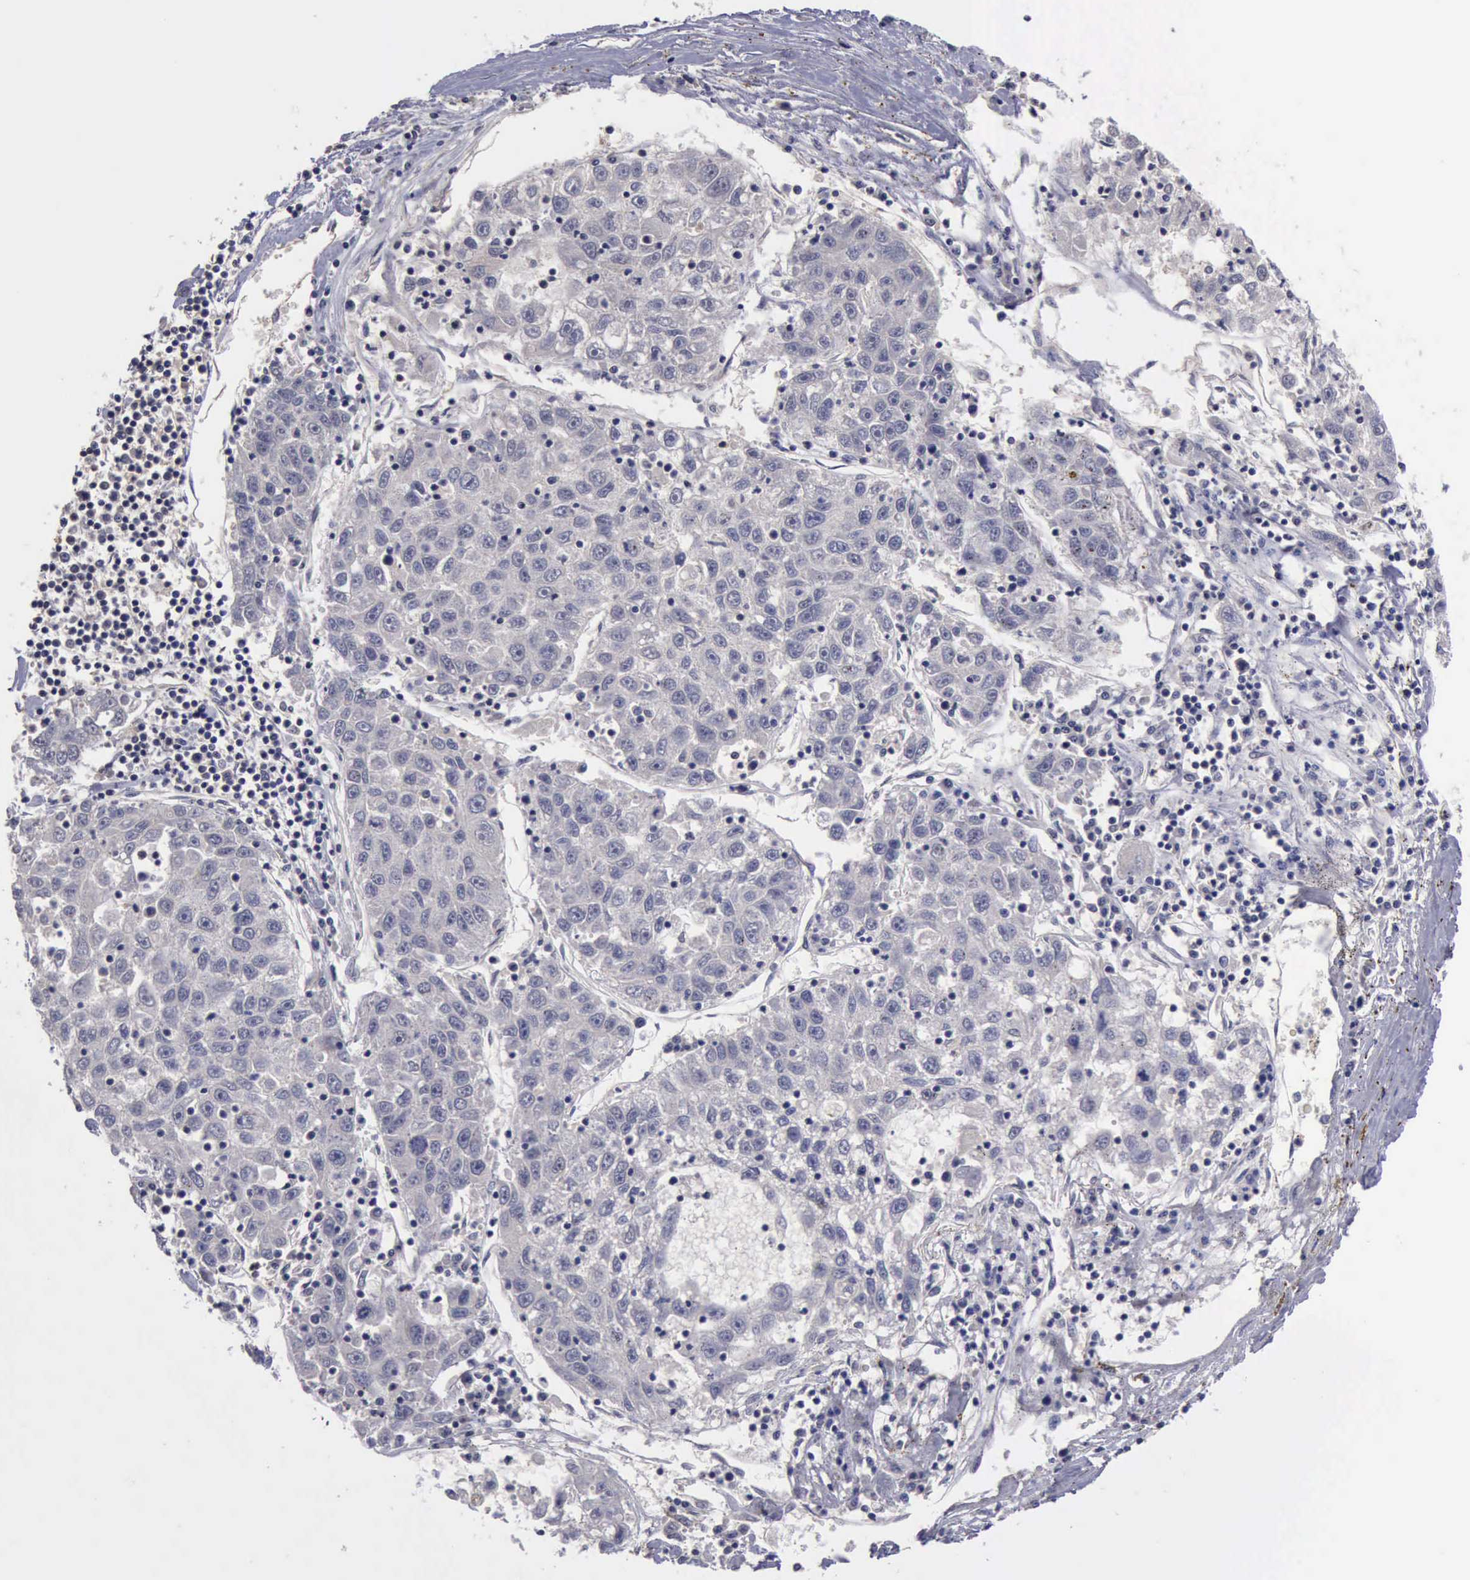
{"staining": {"intensity": "negative", "quantity": "none", "location": "none"}, "tissue": "liver cancer", "cell_type": "Tumor cells", "image_type": "cancer", "snomed": [{"axis": "morphology", "description": "Carcinoma, Hepatocellular, NOS"}, {"axis": "topography", "description": "Liver"}], "caption": "IHC photomicrograph of neoplastic tissue: human liver hepatocellular carcinoma stained with DAB displays no significant protein staining in tumor cells.", "gene": "PHKA1", "patient": {"sex": "male", "age": 49}}